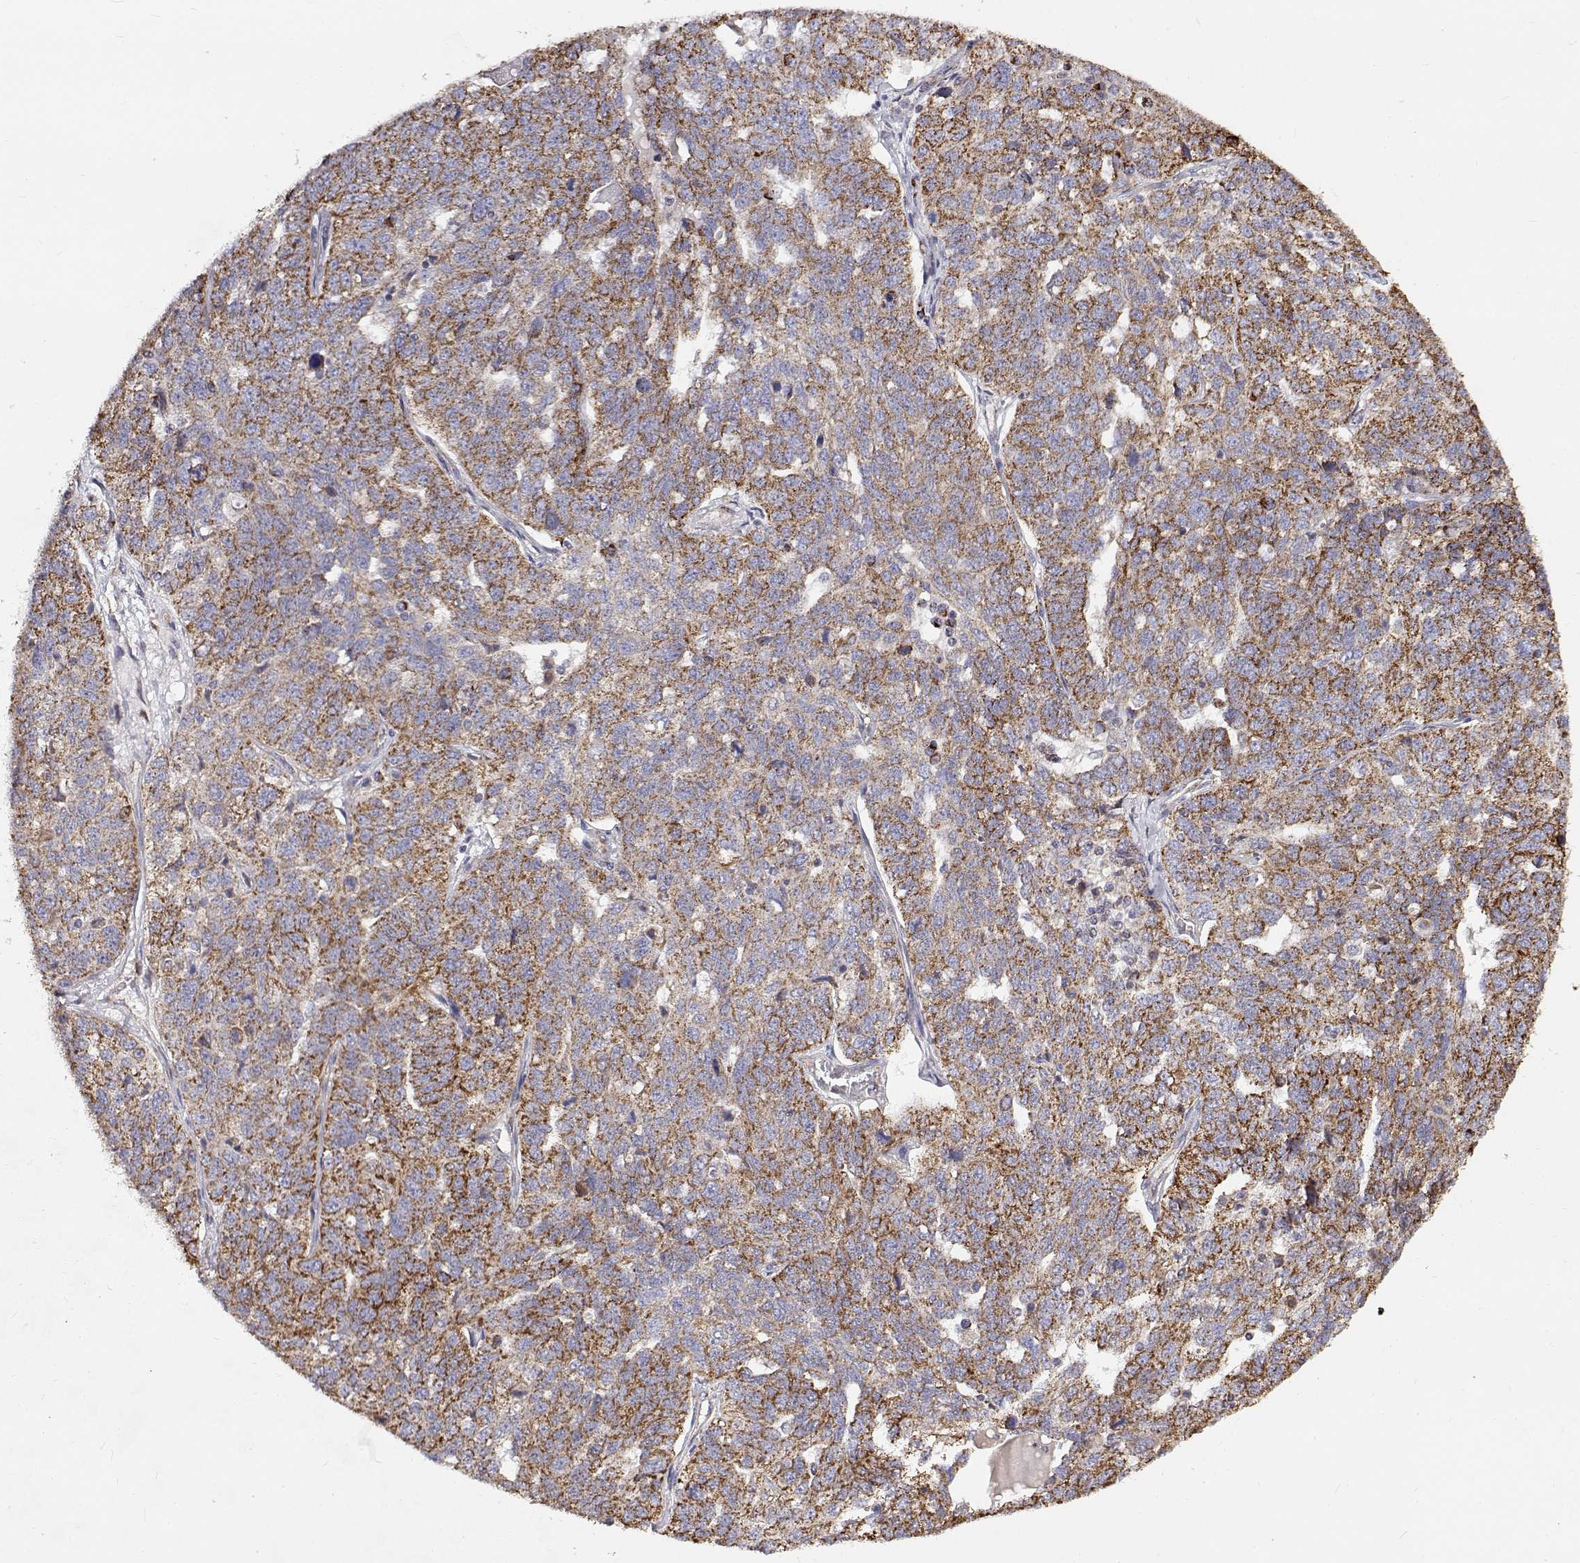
{"staining": {"intensity": "strong", "quantity": ">75%", "location": "cytoplasmic/membranous"}, "tissue": "ovarian cancer", "cell_type": "Tumor cells", "image_type": "cancer", "snomed": [{"axis": "morphology", "description": "Cystadenocarcinoma, serous, NOS"}, {"axis": "topography", "description": "Ovary"}], "caption": "Ovarian serous cystadenocarcinoma was stained to show a protein in brown. There is high levels of strong cytoplasmic/membranous positivity in about >75% of tumor cells.", "gene": "SPICE1", "patient": {"sex": "female", "age": 71}}